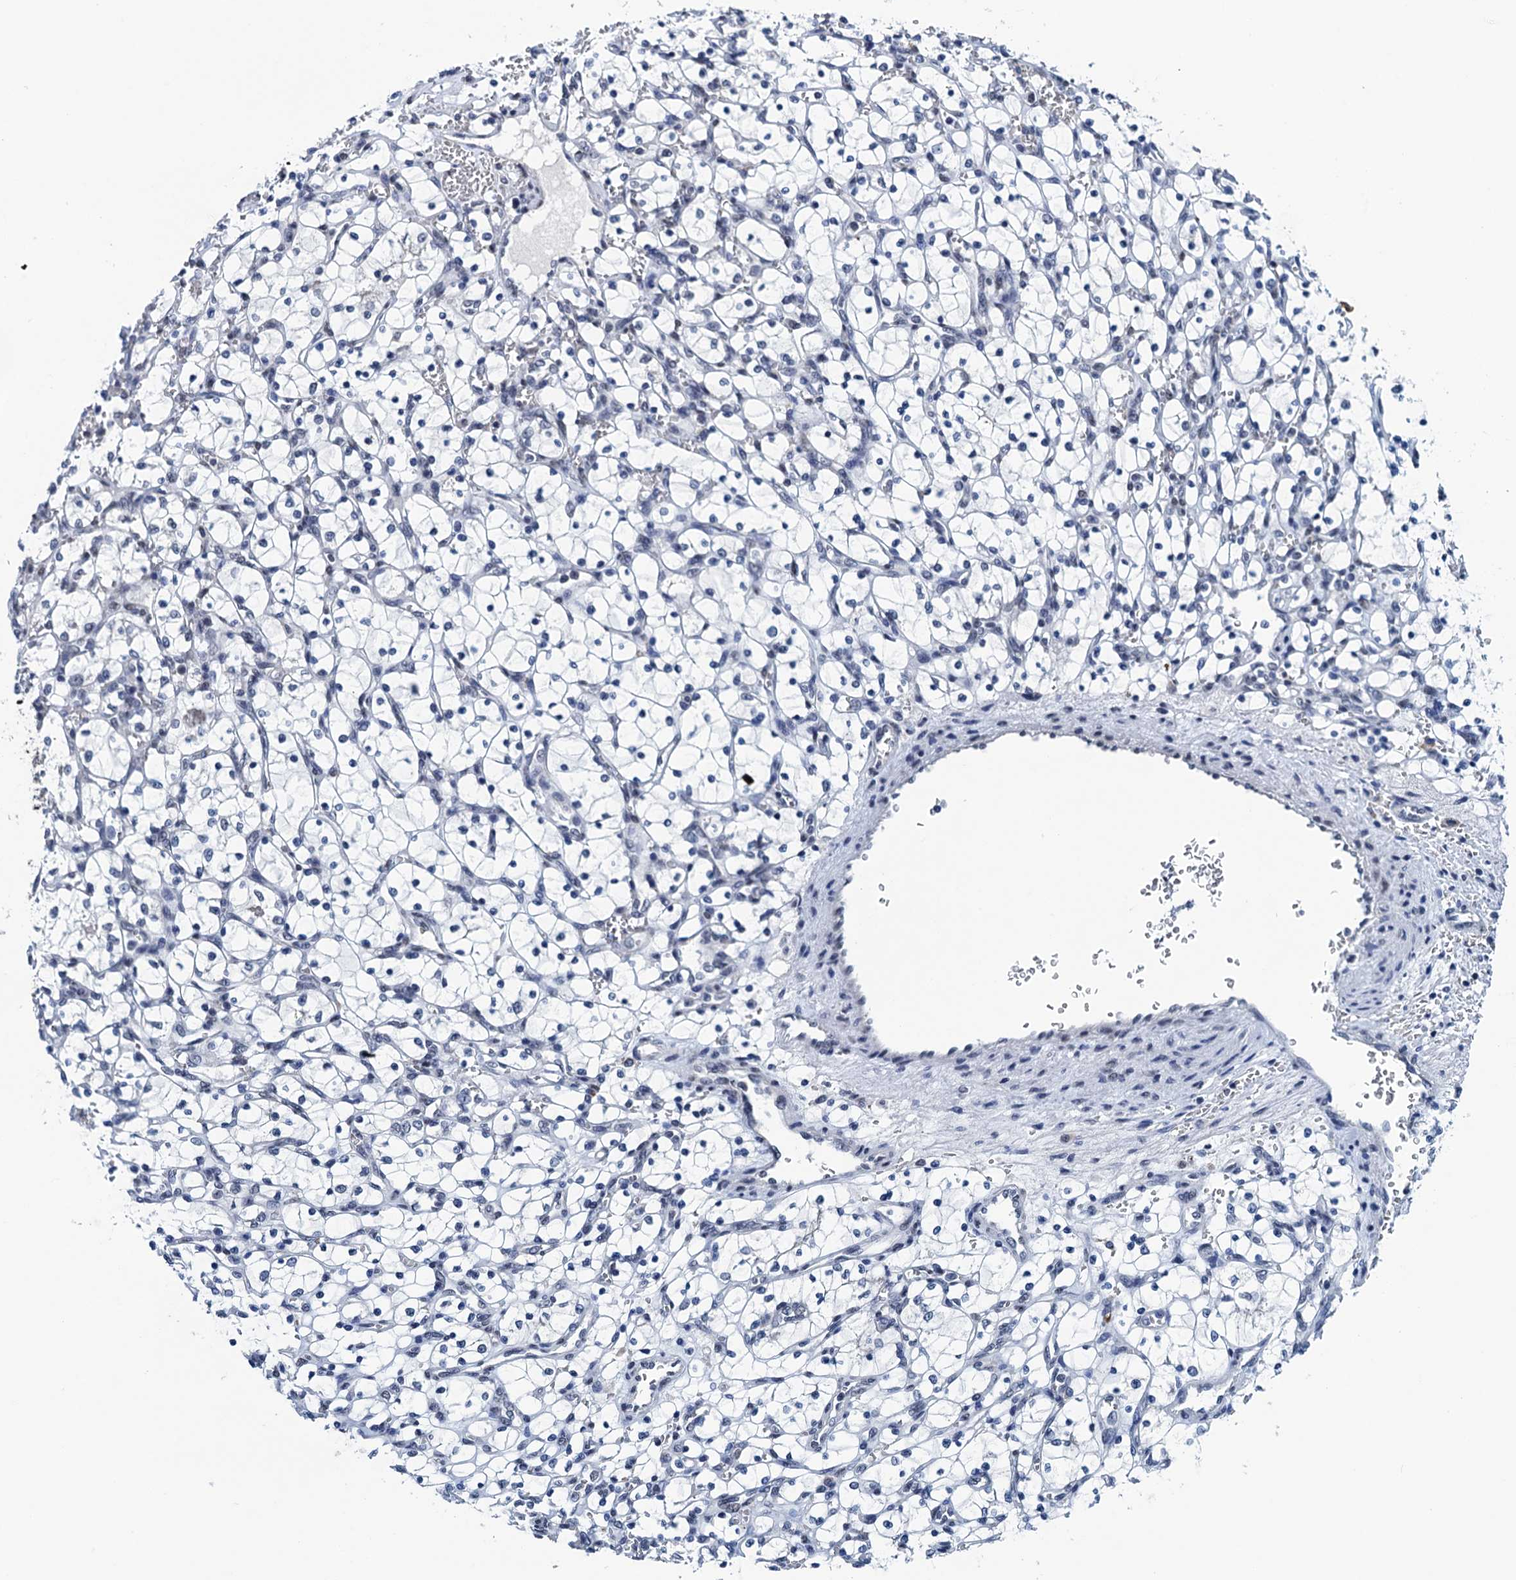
{"staining": {"intensity": "negative", "quantity": "none", "location": "none"}, "tissue": "renal cancer", "cell_type": "Tumor cells", "image_type": "cancer", "snomed": [{"axis": "morphology", "description": "Adenocarcinoma, NOS"}, {"axis": "topography", "description": "Kidney"}], "caption": "This is an immunohistochemistry (IHC) image of human adenocarcinoma (renal). There is no expression in tumor cells.", "gene": "FNBP4", "patient": {"sex": "female", "age": 69}}